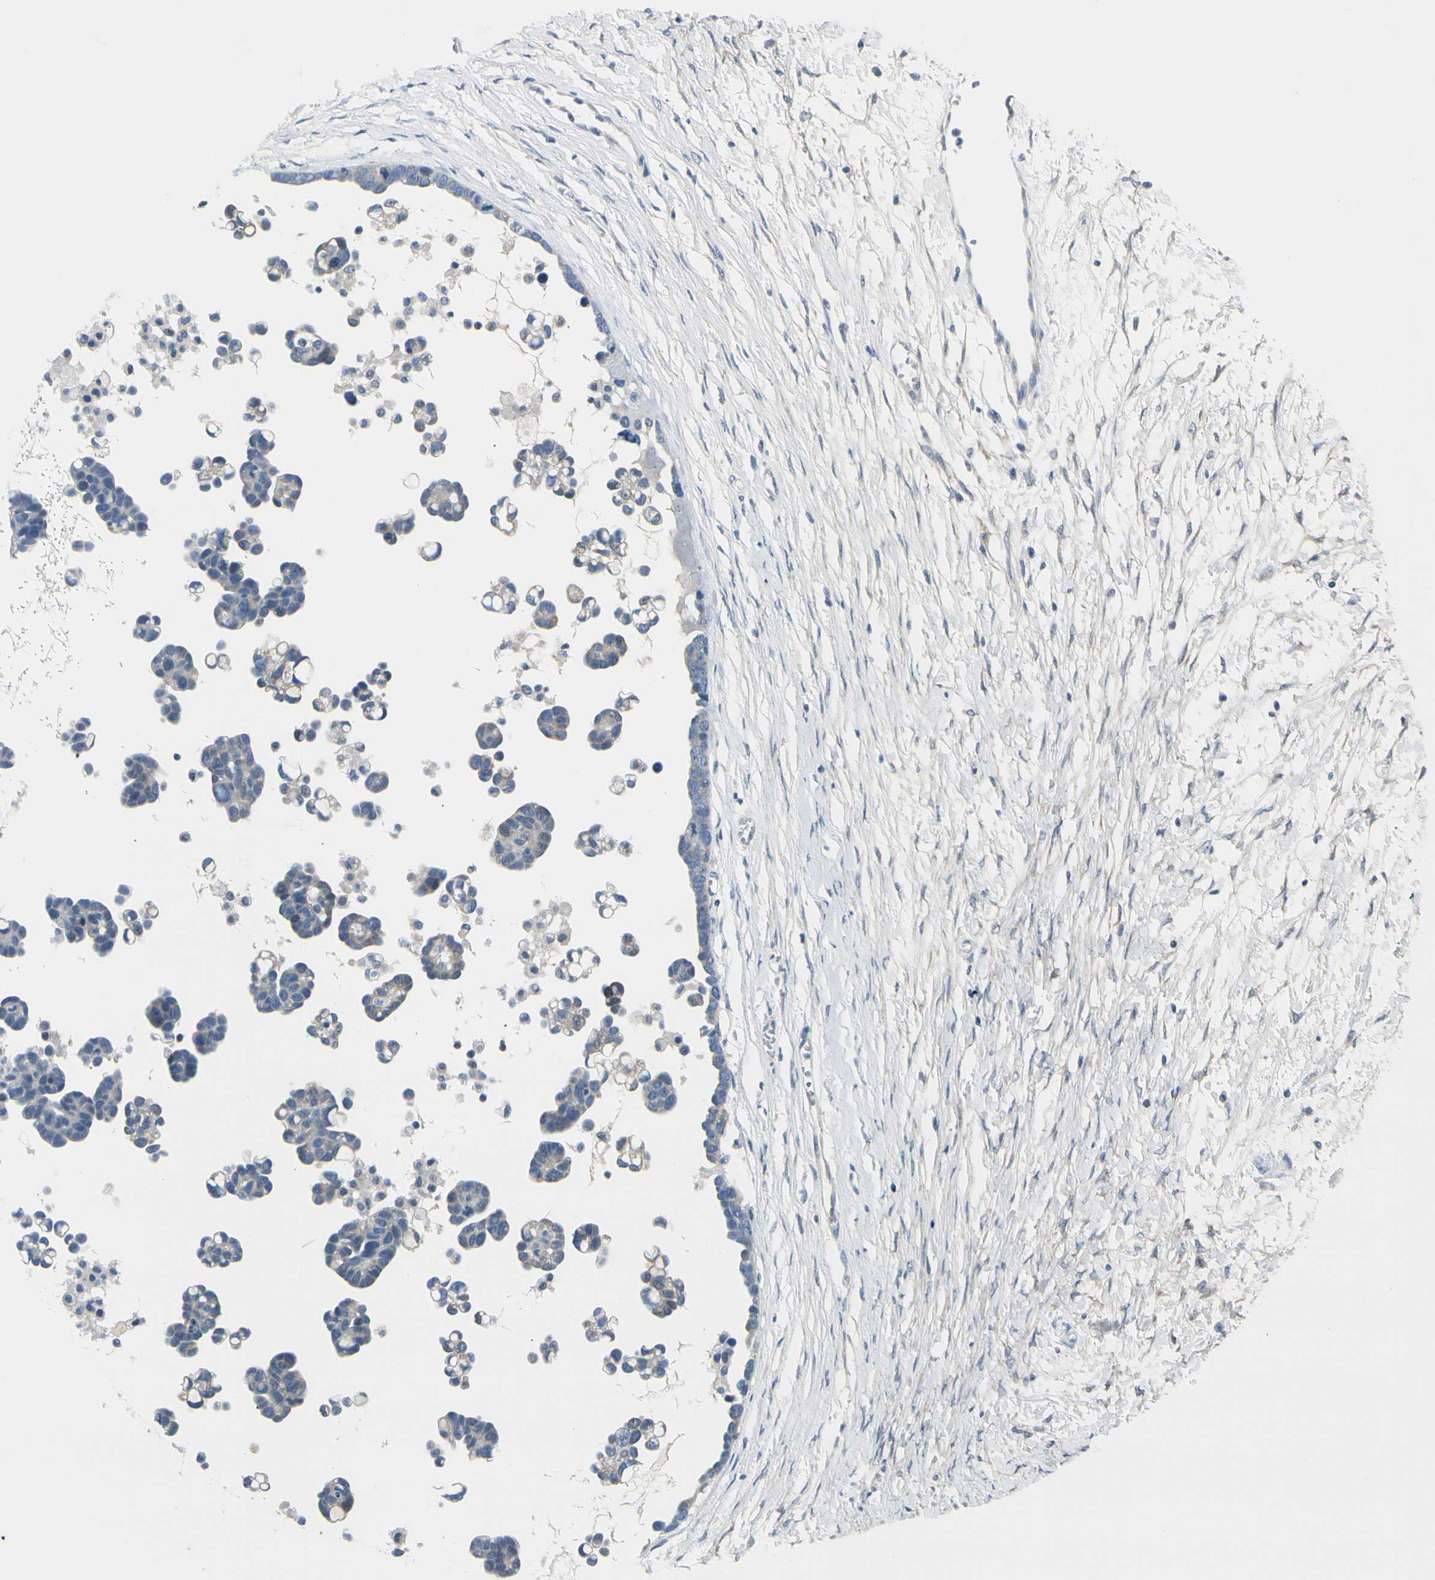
{"staining": {"intensity": "negative", "quantity": "none", "location": "none"}, "tissue": "ovarian cancer", "cell_type": "Tumor cells", "image_type": "cancer", "snomed": [{"axis": "morphology", "description": "Cystadenocarcinoma, serous, NOS"}, {"axis": "topography", "description": "Ovary"}], "caption": "Immunohistochemical staining of ovarian serous cystadenocarcinoma reveals no significant expression in tumor cells.", "gene": "PEBP1", "patient": {"sex": "female", "age": 54}}